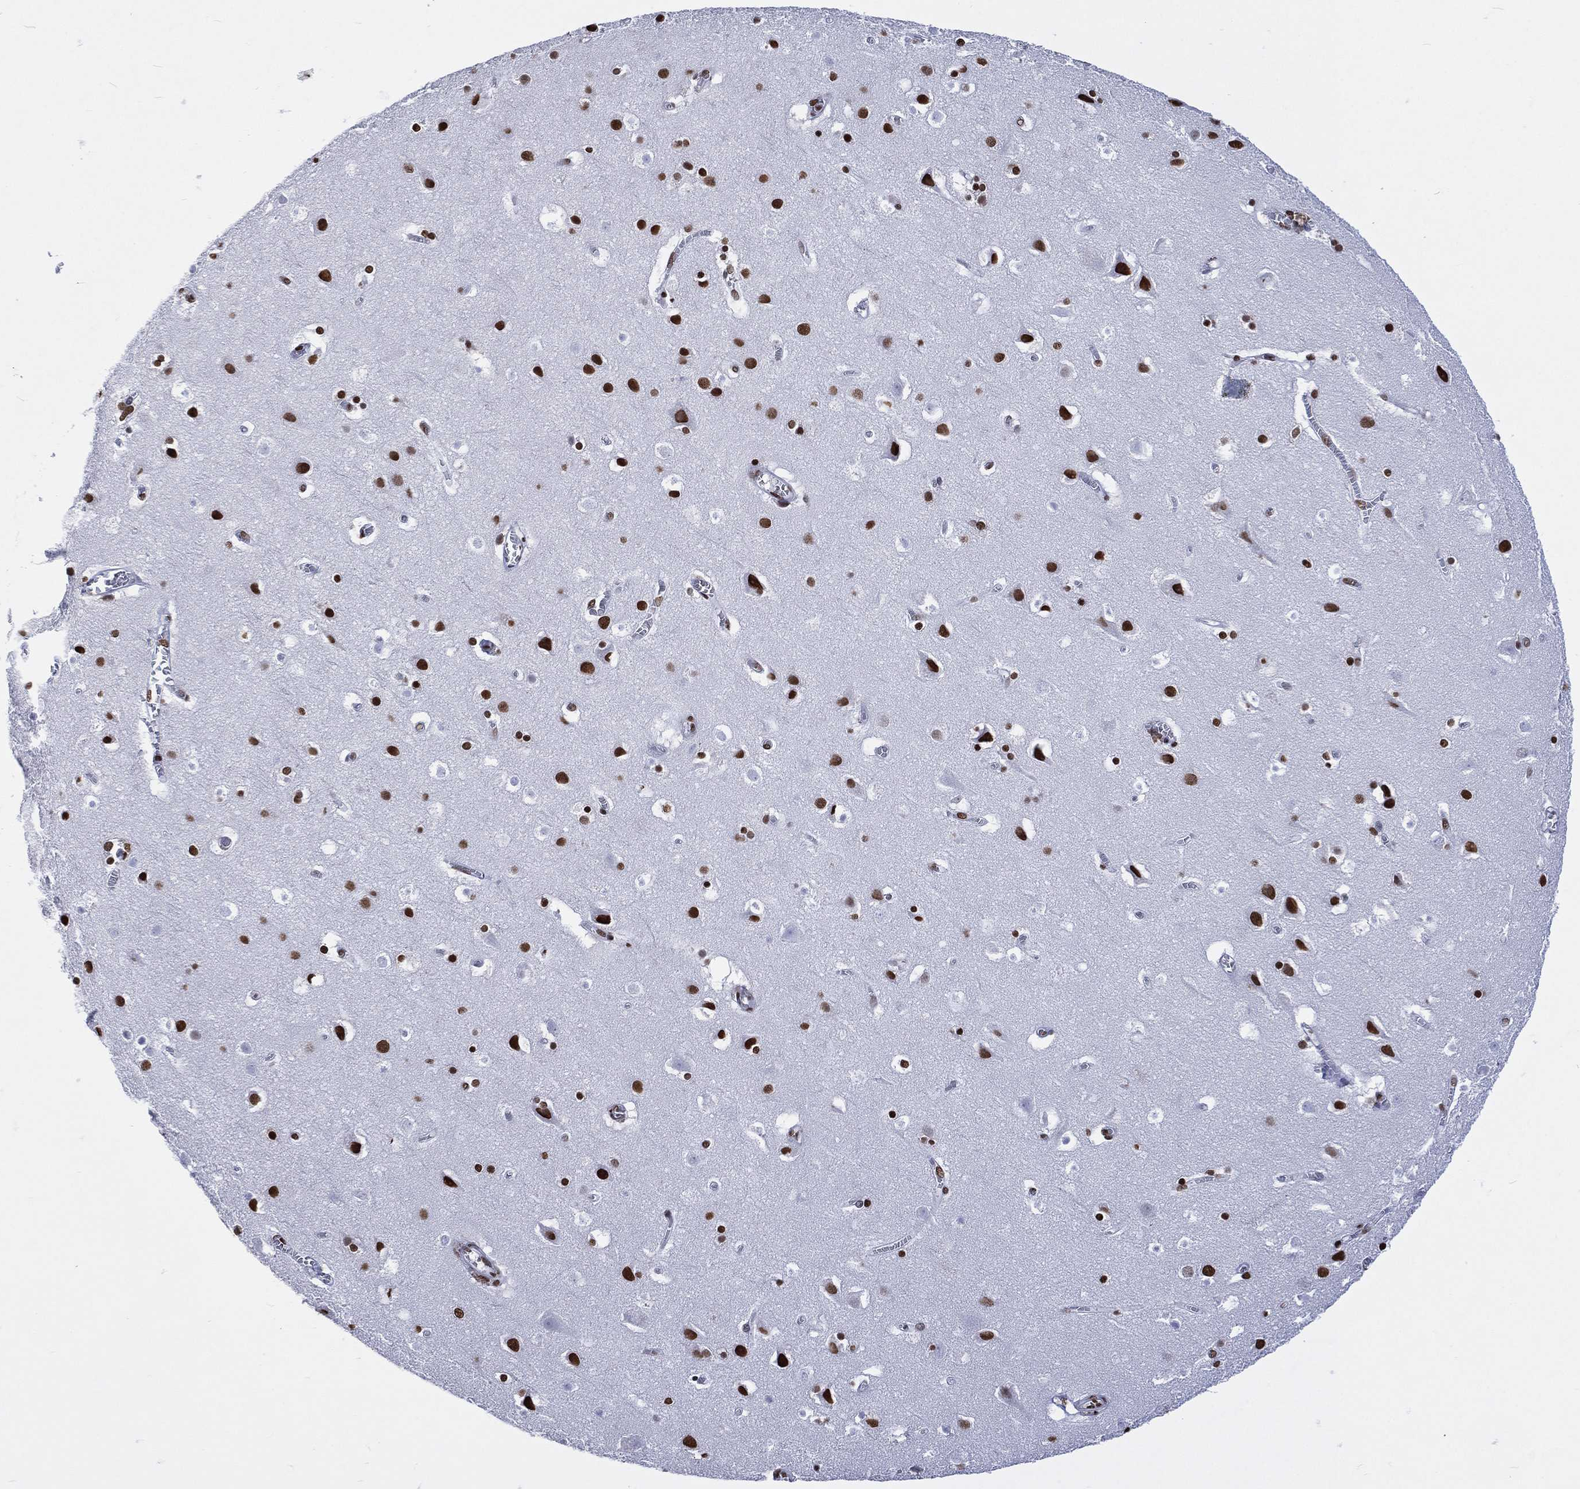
{"staining": {"intensity": "negative", "quantity": "none", "location": "none"}, "tissue": "cerebral cortex", "cell_type": "Endothelial cells", "image_type": "normal", "snomed": [{"axis": "morphology", "description": "Normal tissue, NOS"}, {"axis": "topography", "description": "Cerebral cortex"}], "caption": "High power microscopy image of an immunohistochemistry image of normal cerebral cortex, revealing no significant positivity in endothelial cells. Nuclei are stained in blue.", "gene": "RETREG2", "patient": {"sex": "male", "age": 59}}